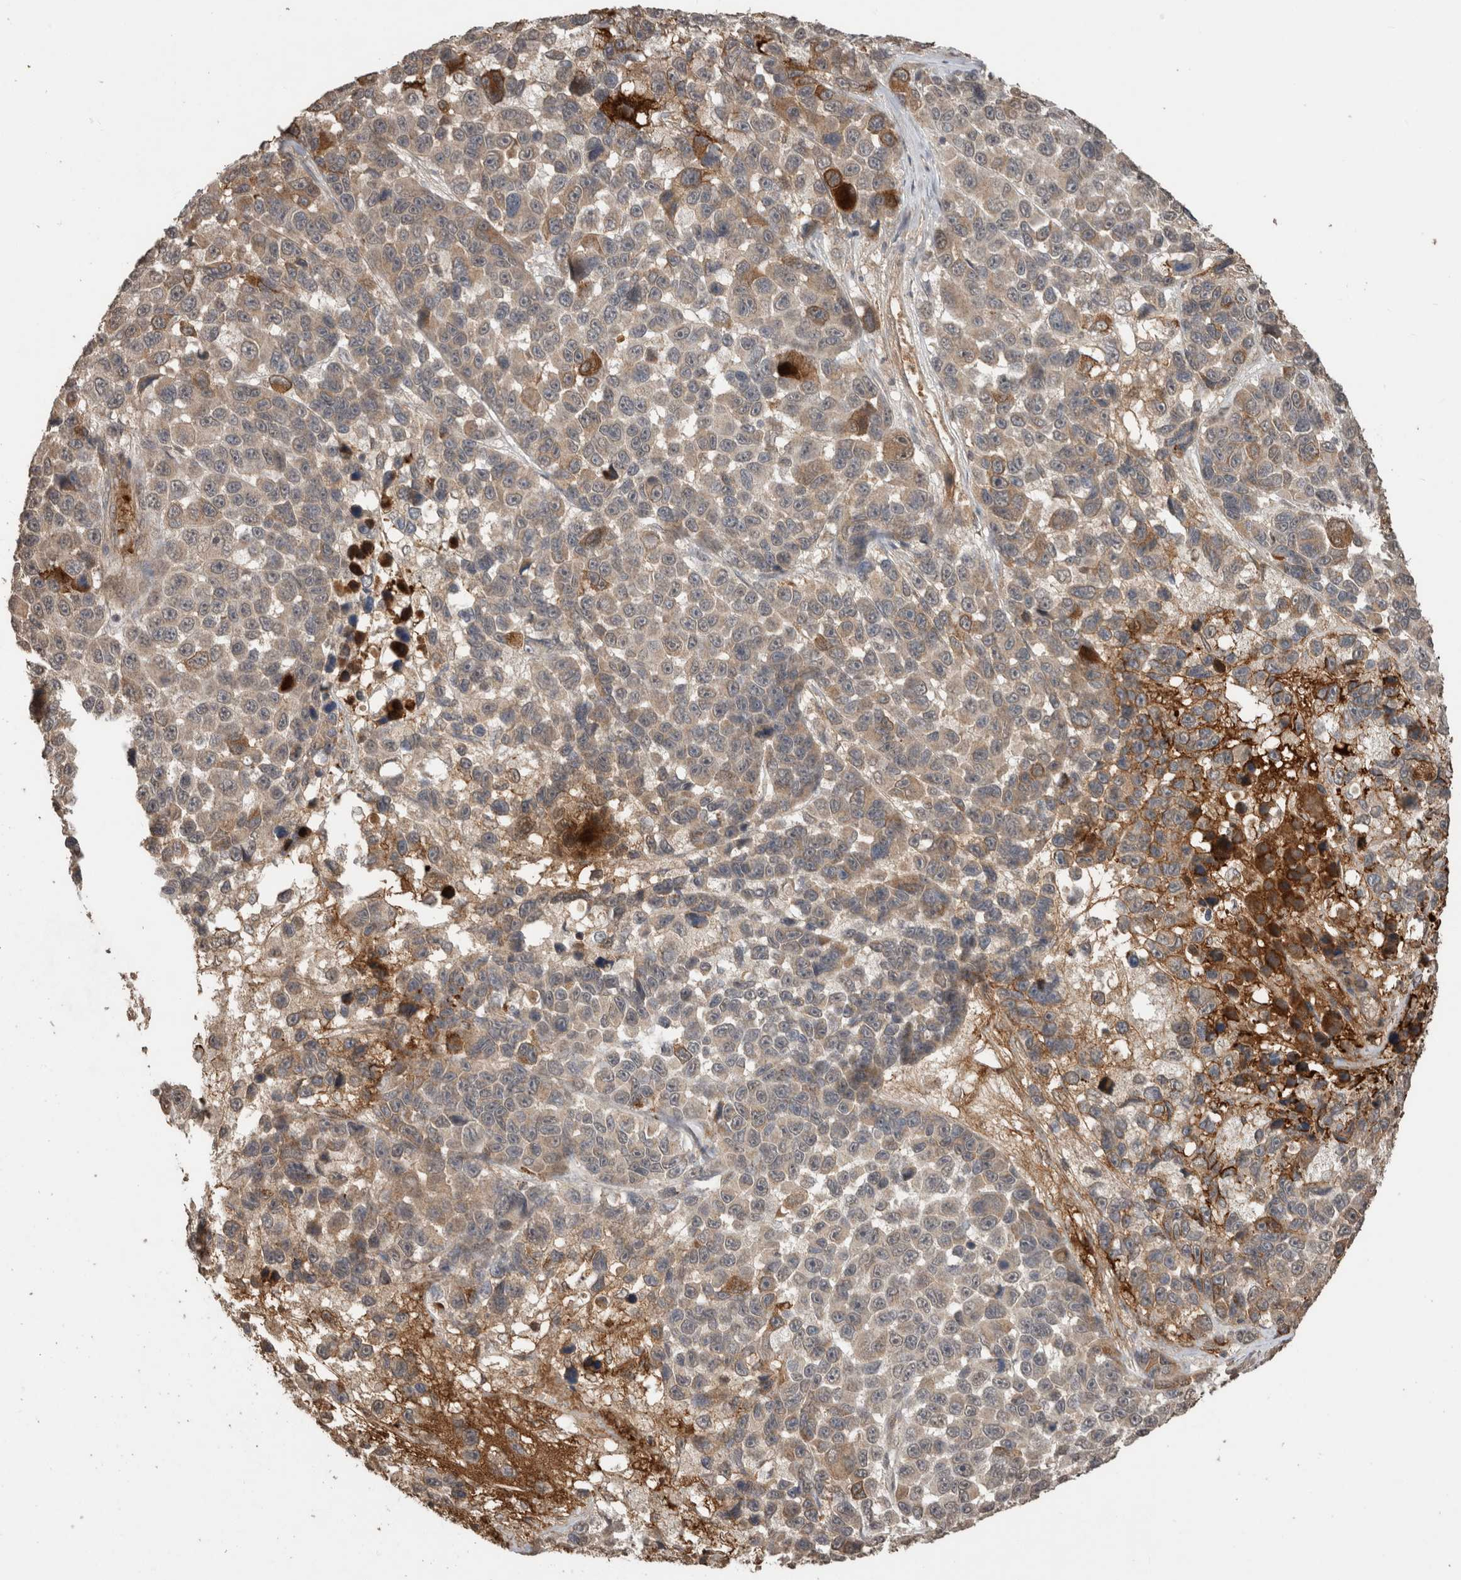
{"staining": {"intensity": "weak", "quantity": "25%-75%", "location": "cytoplasmic/membranous"}, "tissue": "melanoma", "cell_type": "Tumor cells", "image_type": "cancer", "snomed": [{"axis": "morphology", "description": "Malignant melanoma, NOS"}, {"axis": "topography", "description": "Skin"}], "caption": "Immunohistochemistry (IHC) micrograph of neoplastic tissue: human melanoma stained using immunohistochemistry shows low levels of weak protein expression localized specifically in the cytoplasmic/membranous of tumor cells, appearing as a cytoplasmic/membranous brown color.", "gene": "FAM3A", "patient": {"sex": "male", "age": 53}}